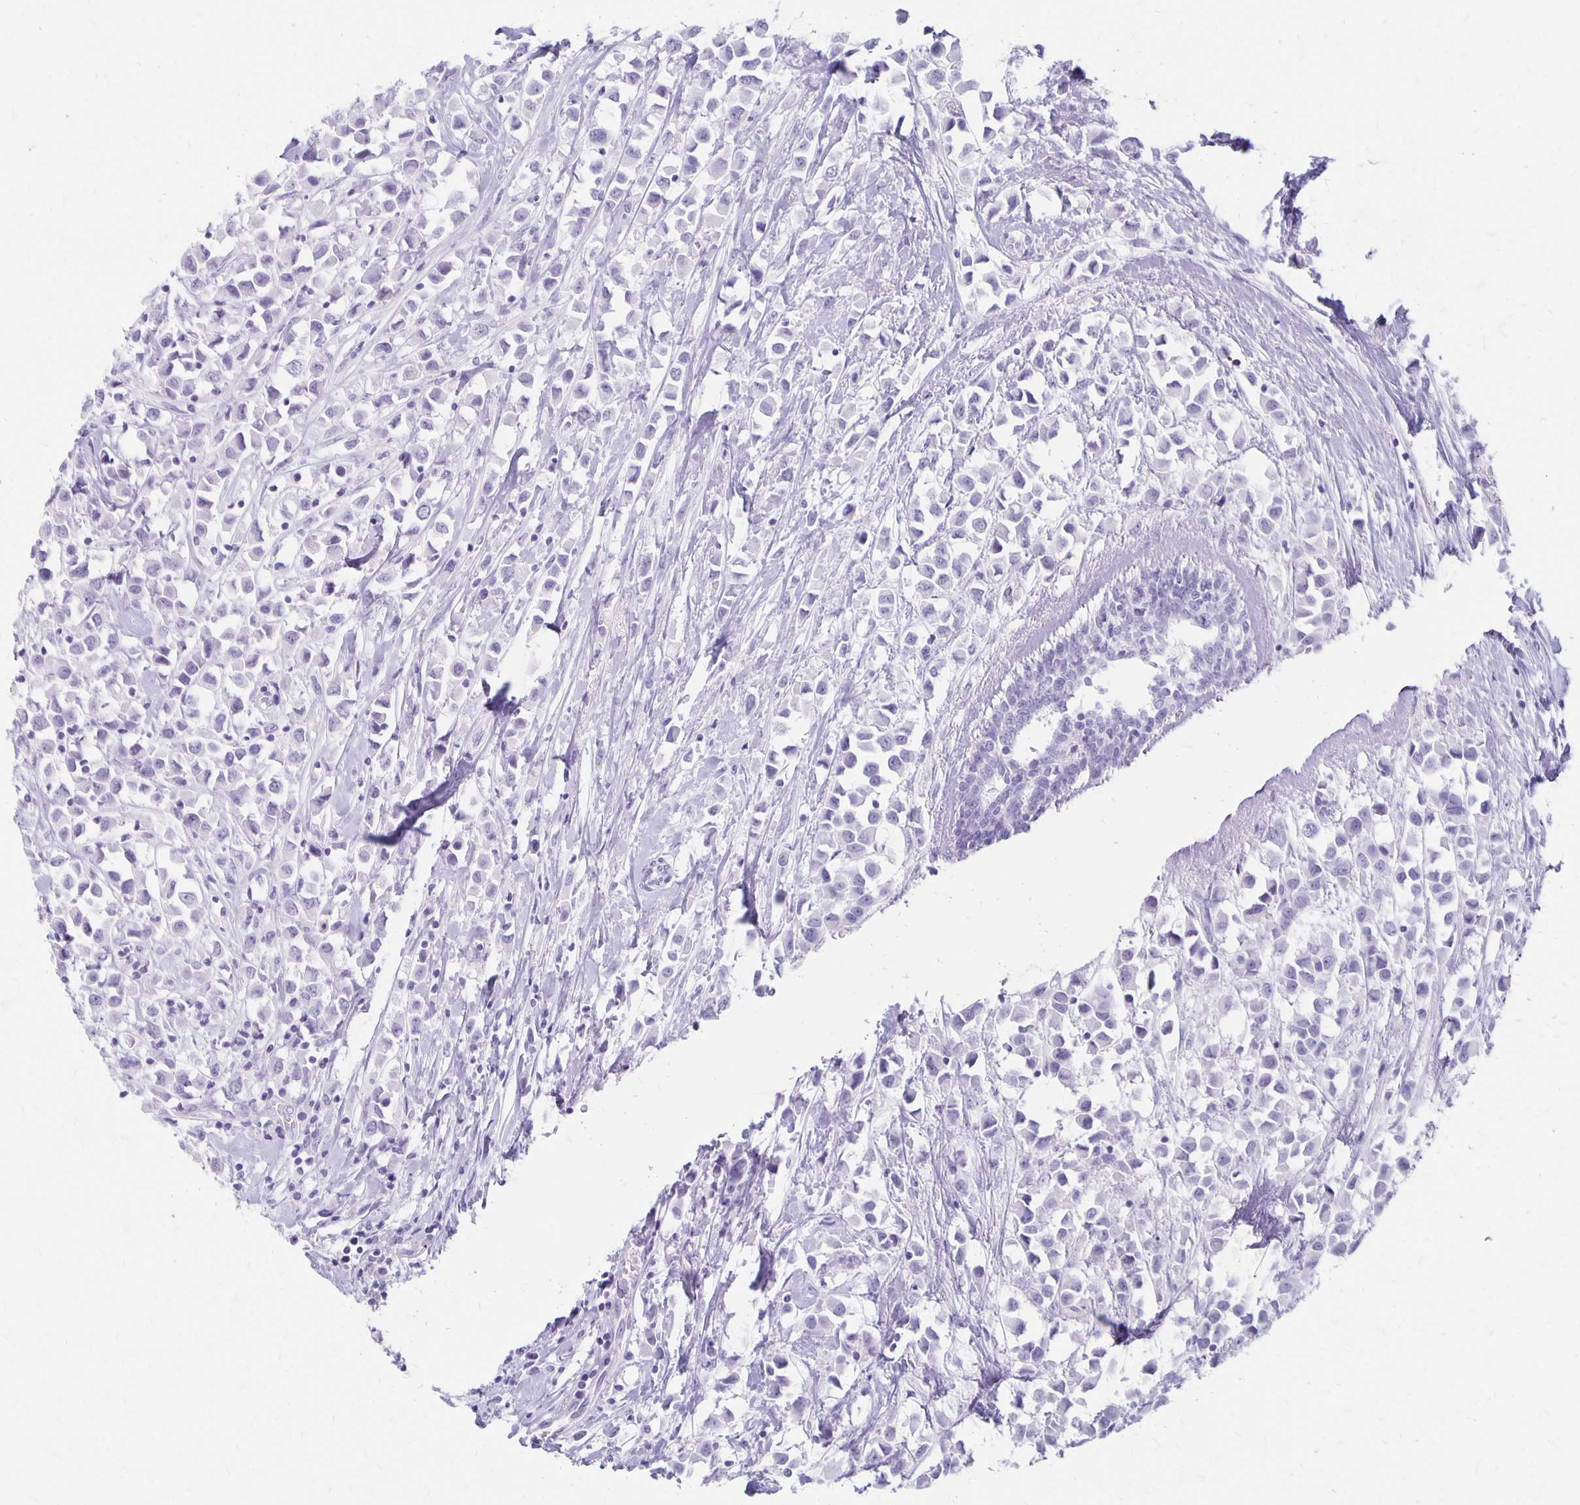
{"staining": {"intensity": "negative", "quantity": "none", "location": "none"}, "tissue": "breast cancer", "cell_type": "Tumor cells", "image_type": "cancer", "snomed": [{"axis": "morphology", "description": "Duct carcinoma"}, {"axis": "topography", "description": "Breast"}], "caption": "The photomicrograph reveals no staining of tumor cells in breast cancer (invasive ductal carcinoma).", "gene": "MAGEC2", "patient": {"sex": "female", "age": 61}}